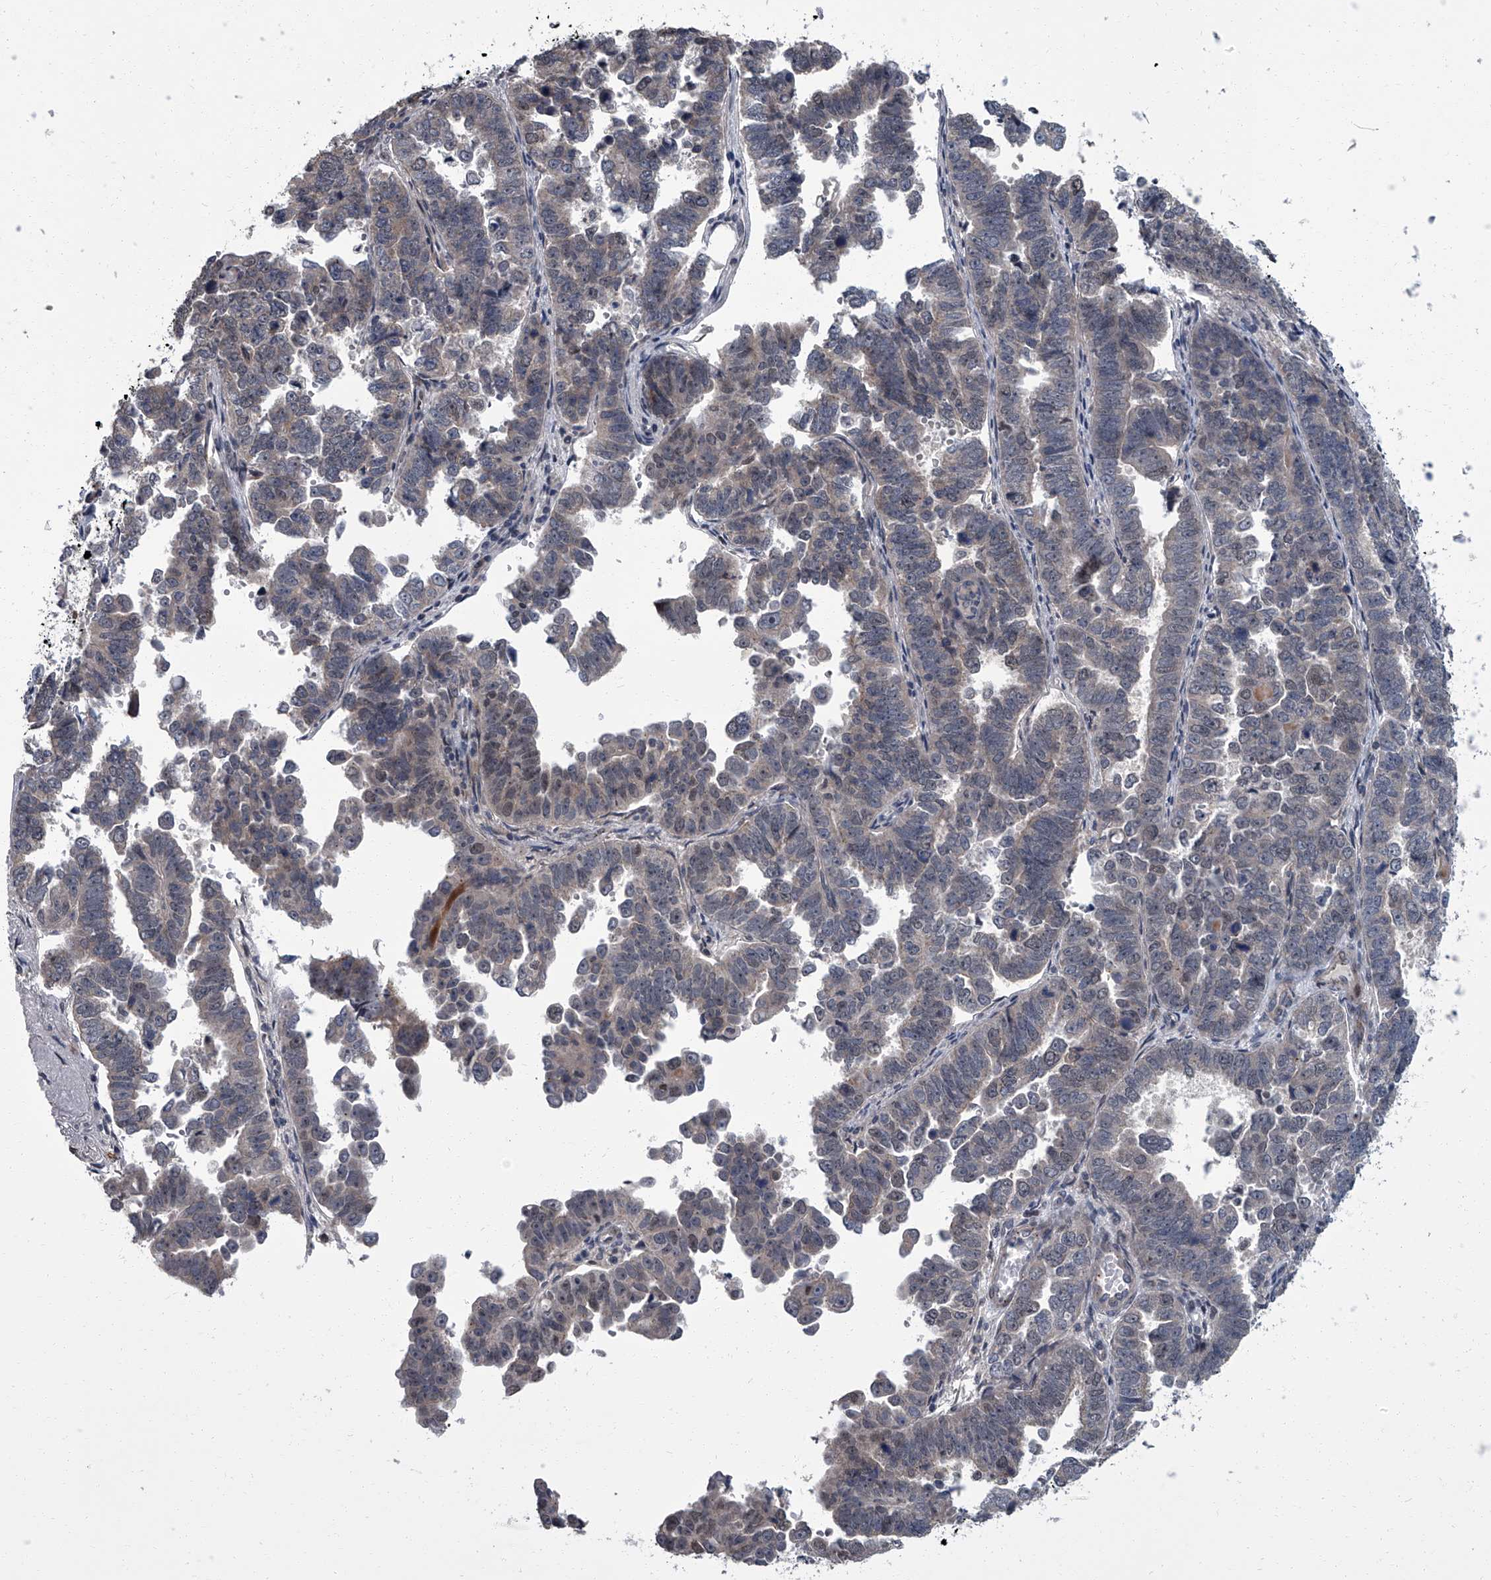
{"staining": {"intensity": "negative", "quantity": "none", "location": "none"}, "tissue": "endometrial cancer", "cell_type": "Tumor cells", "image_type": "cancer", "snomed": [{"axis": "morphology", "description": "Adenocarcinoma, NOS"}, {"axis": "topography", "description": "Endometrium"}], "caption": "Tumor cells show no significant protein expression in endometrial cancer (adenocarcinoma). (Brightfield microscopy of DAB (3,3'-diaminobenzidine) immunohistochemistry at high magnification).", "gene": "ZNF274", "patient": {"sex": "female", "age": 75}}